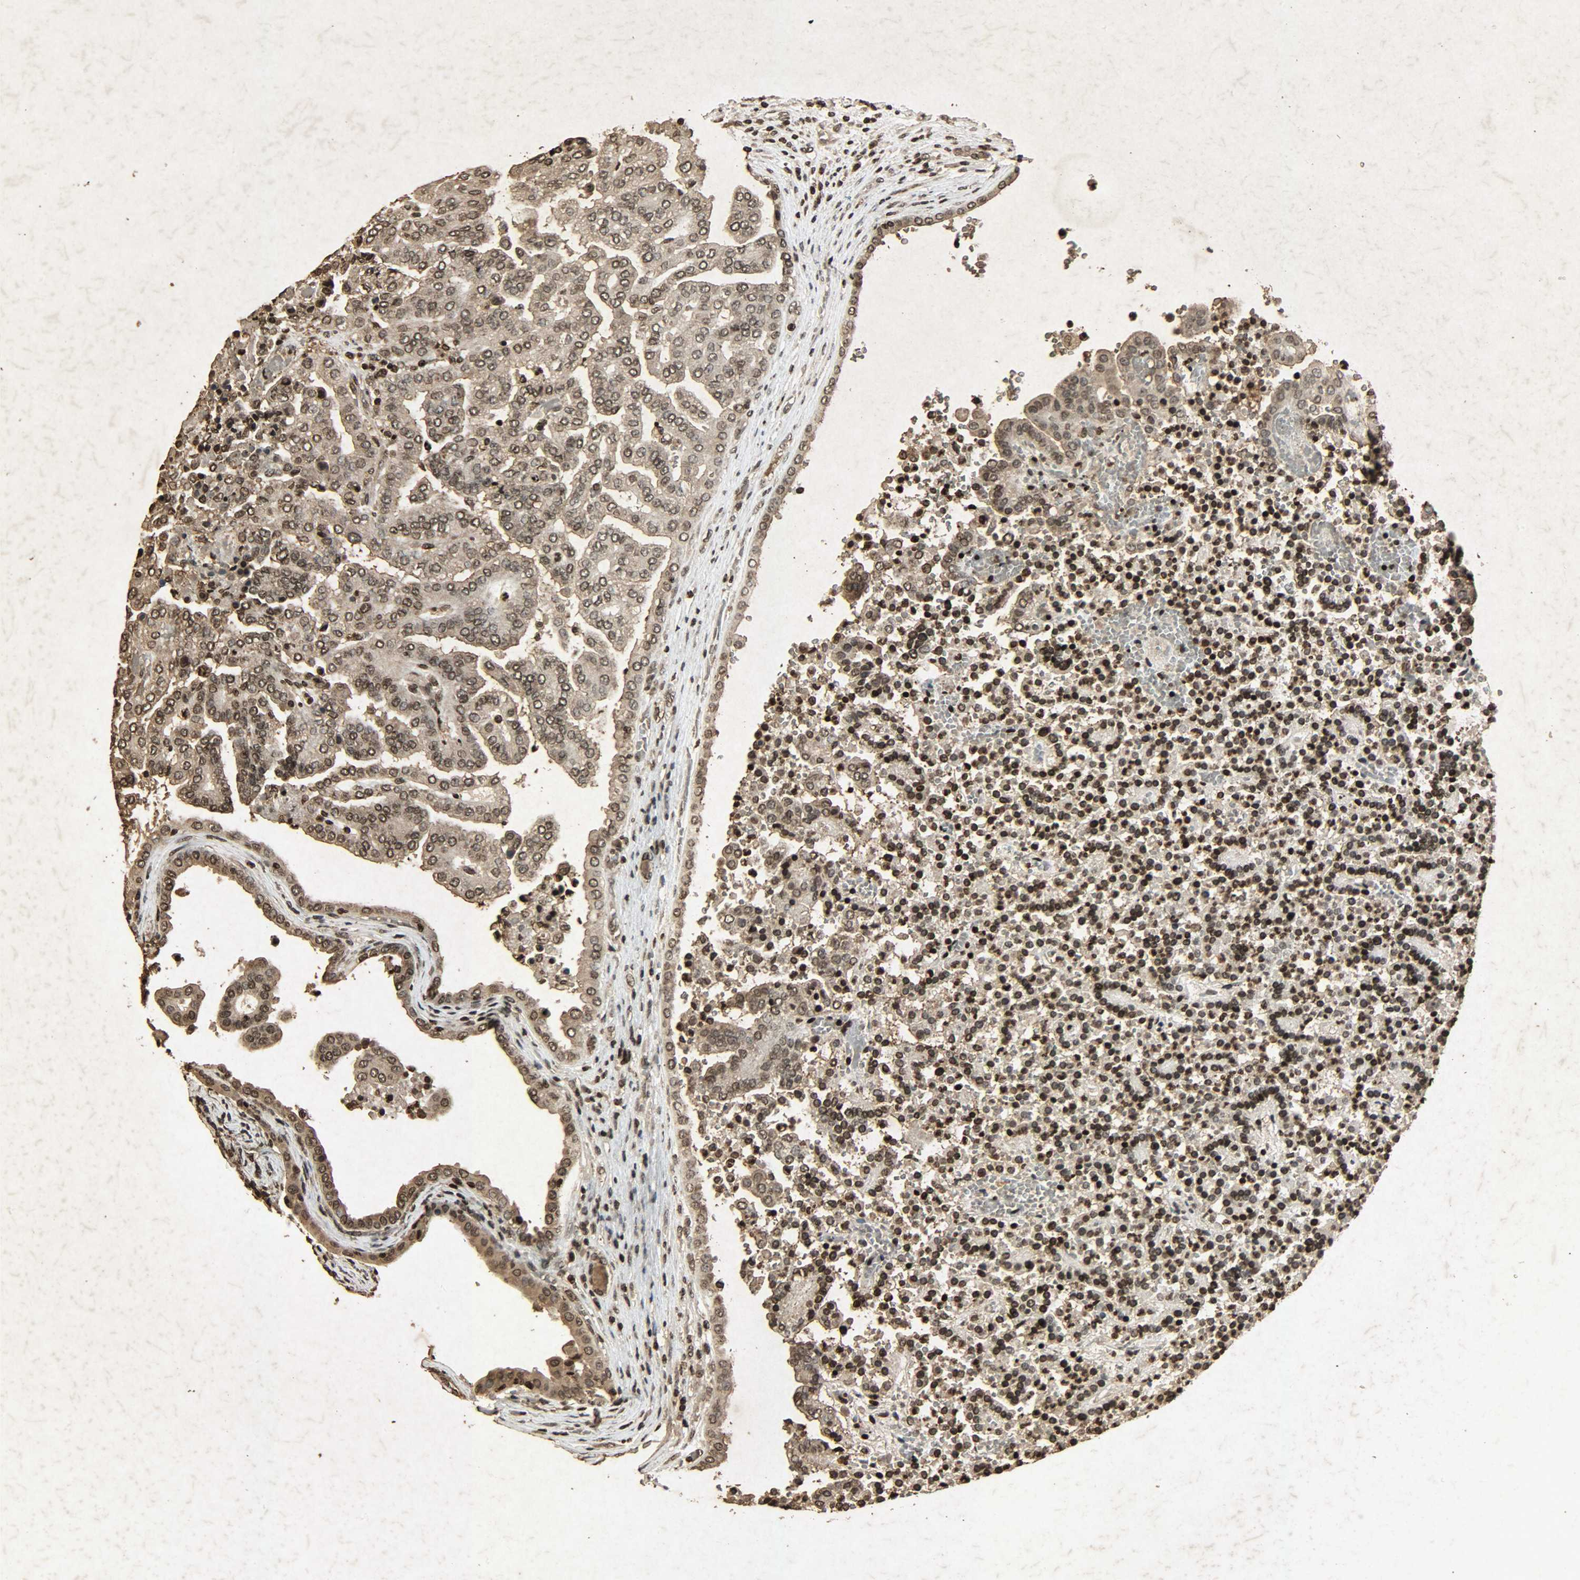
{"staining": {"intensity": "moderate", "quantity": ">75%", "location": "cytoplasmic/membranous,nuclear"}, "tissue": "renal cancer", "cell_type": "Tumor cells", "image_type": "cancer", "snomed": [{"axis": "morphology", "description": "Adenocarcinoma, NOS"}, {"axis": "topography", "description": "Kidney"}], "caption": "IHC image of renal cancer (adenocarcinoma) stained for a protein (brown), which shows medium levels of moderate cytoplasmic/membranous and nuclear positivity in approximately >75% of tumor cells.", "gene": "PPP3R1", "patient": {"sex": "male", "age": 61}}